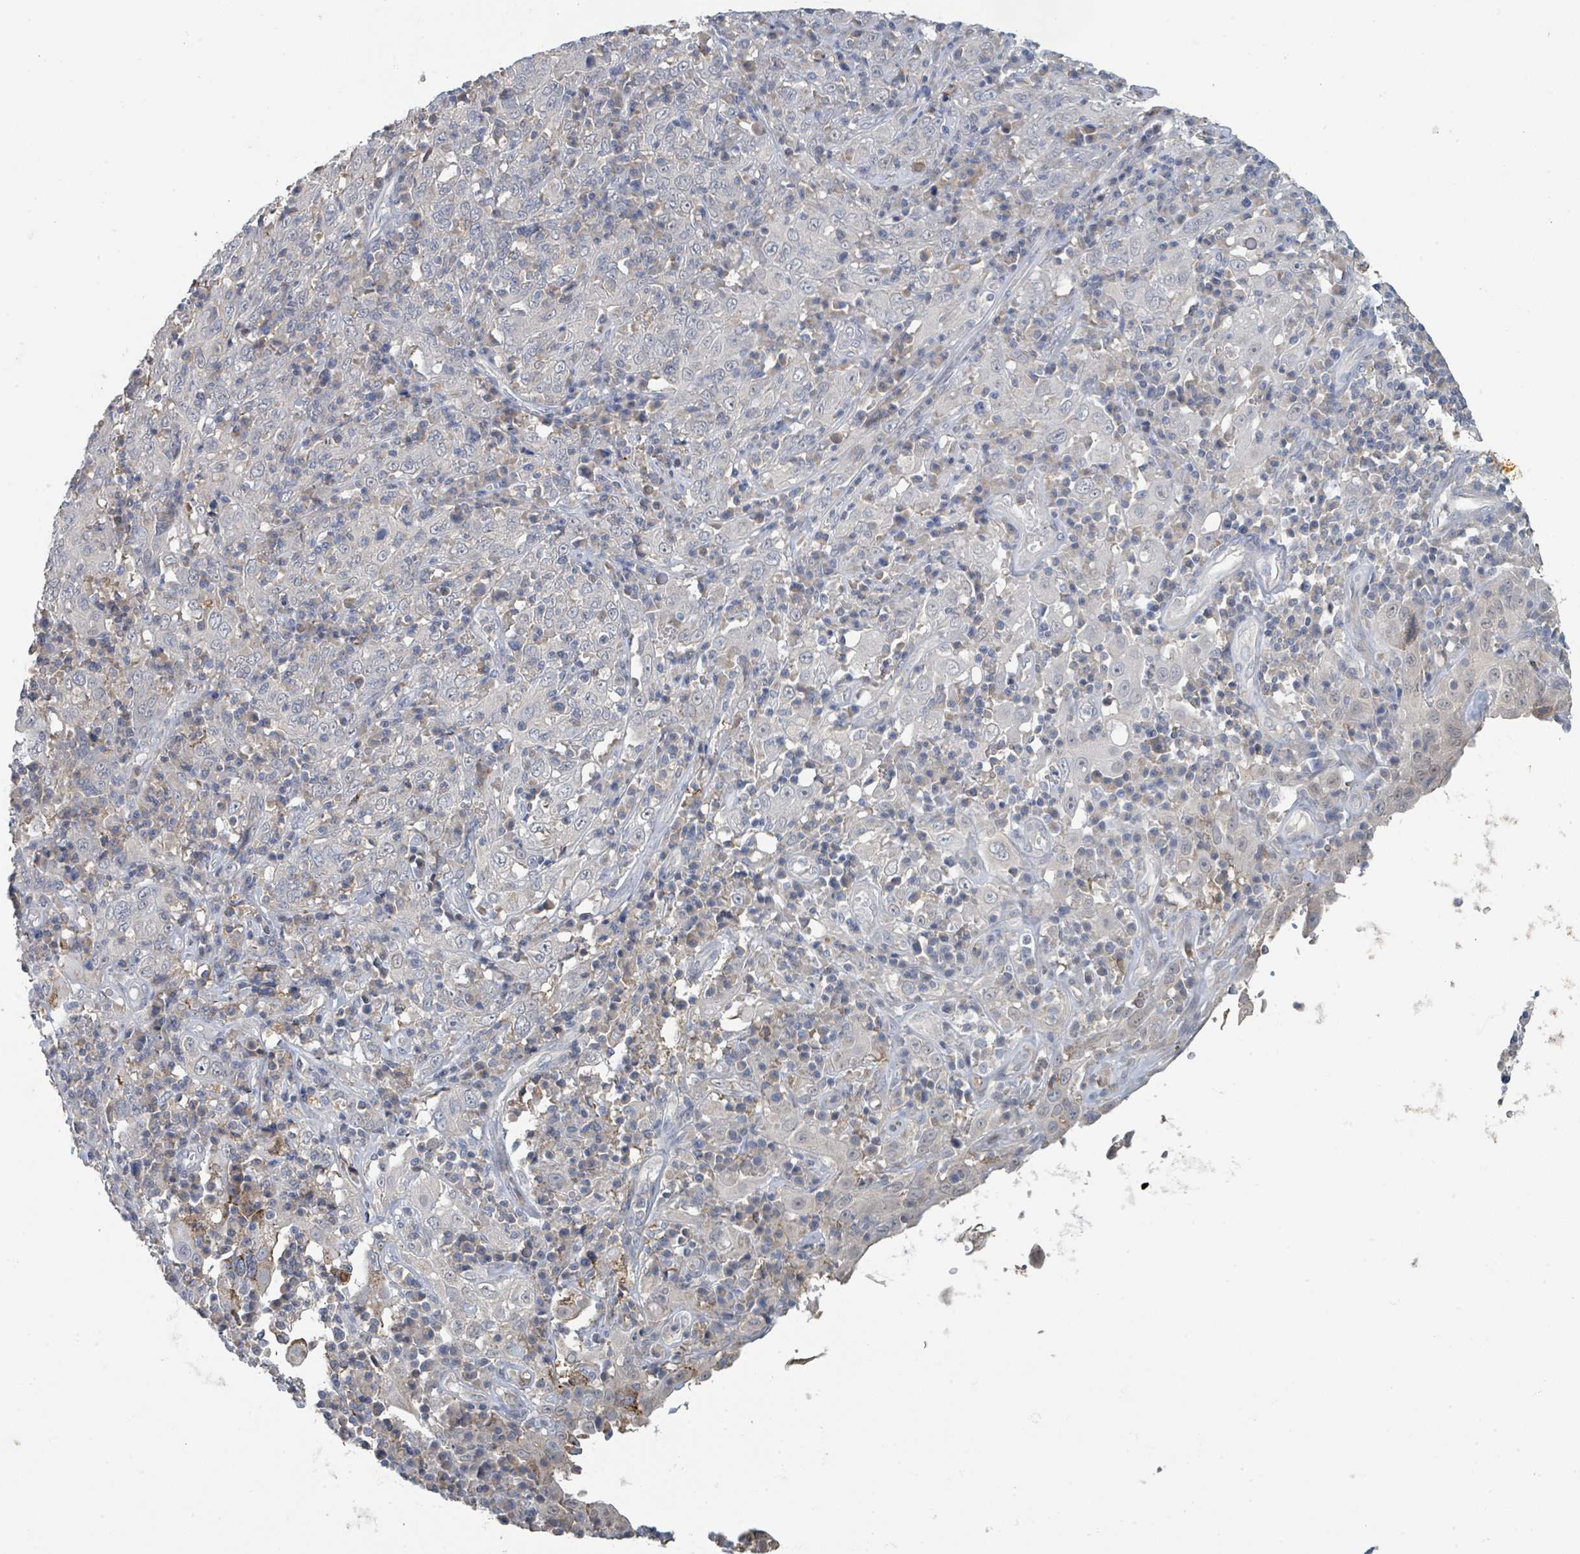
{"staining": {"intensity": "negative", "quantity": "none", "location": "none"}, "tissue": "cervical cancer", "cell_type": "Tumor cells", "image_type": "cancer", "snomed": [{"axis": "morphology", "description": "Squamous cell carcinoma, NOS"}, {"axis": "topography", "description": "Cervix"}], "caption": "This is an IHC image of cervical cancer (squamous cell carcinoma). There is no staining in tumor cells.", "gene": "LRRC42", "patient": {"sex": "female", "age": 46}}